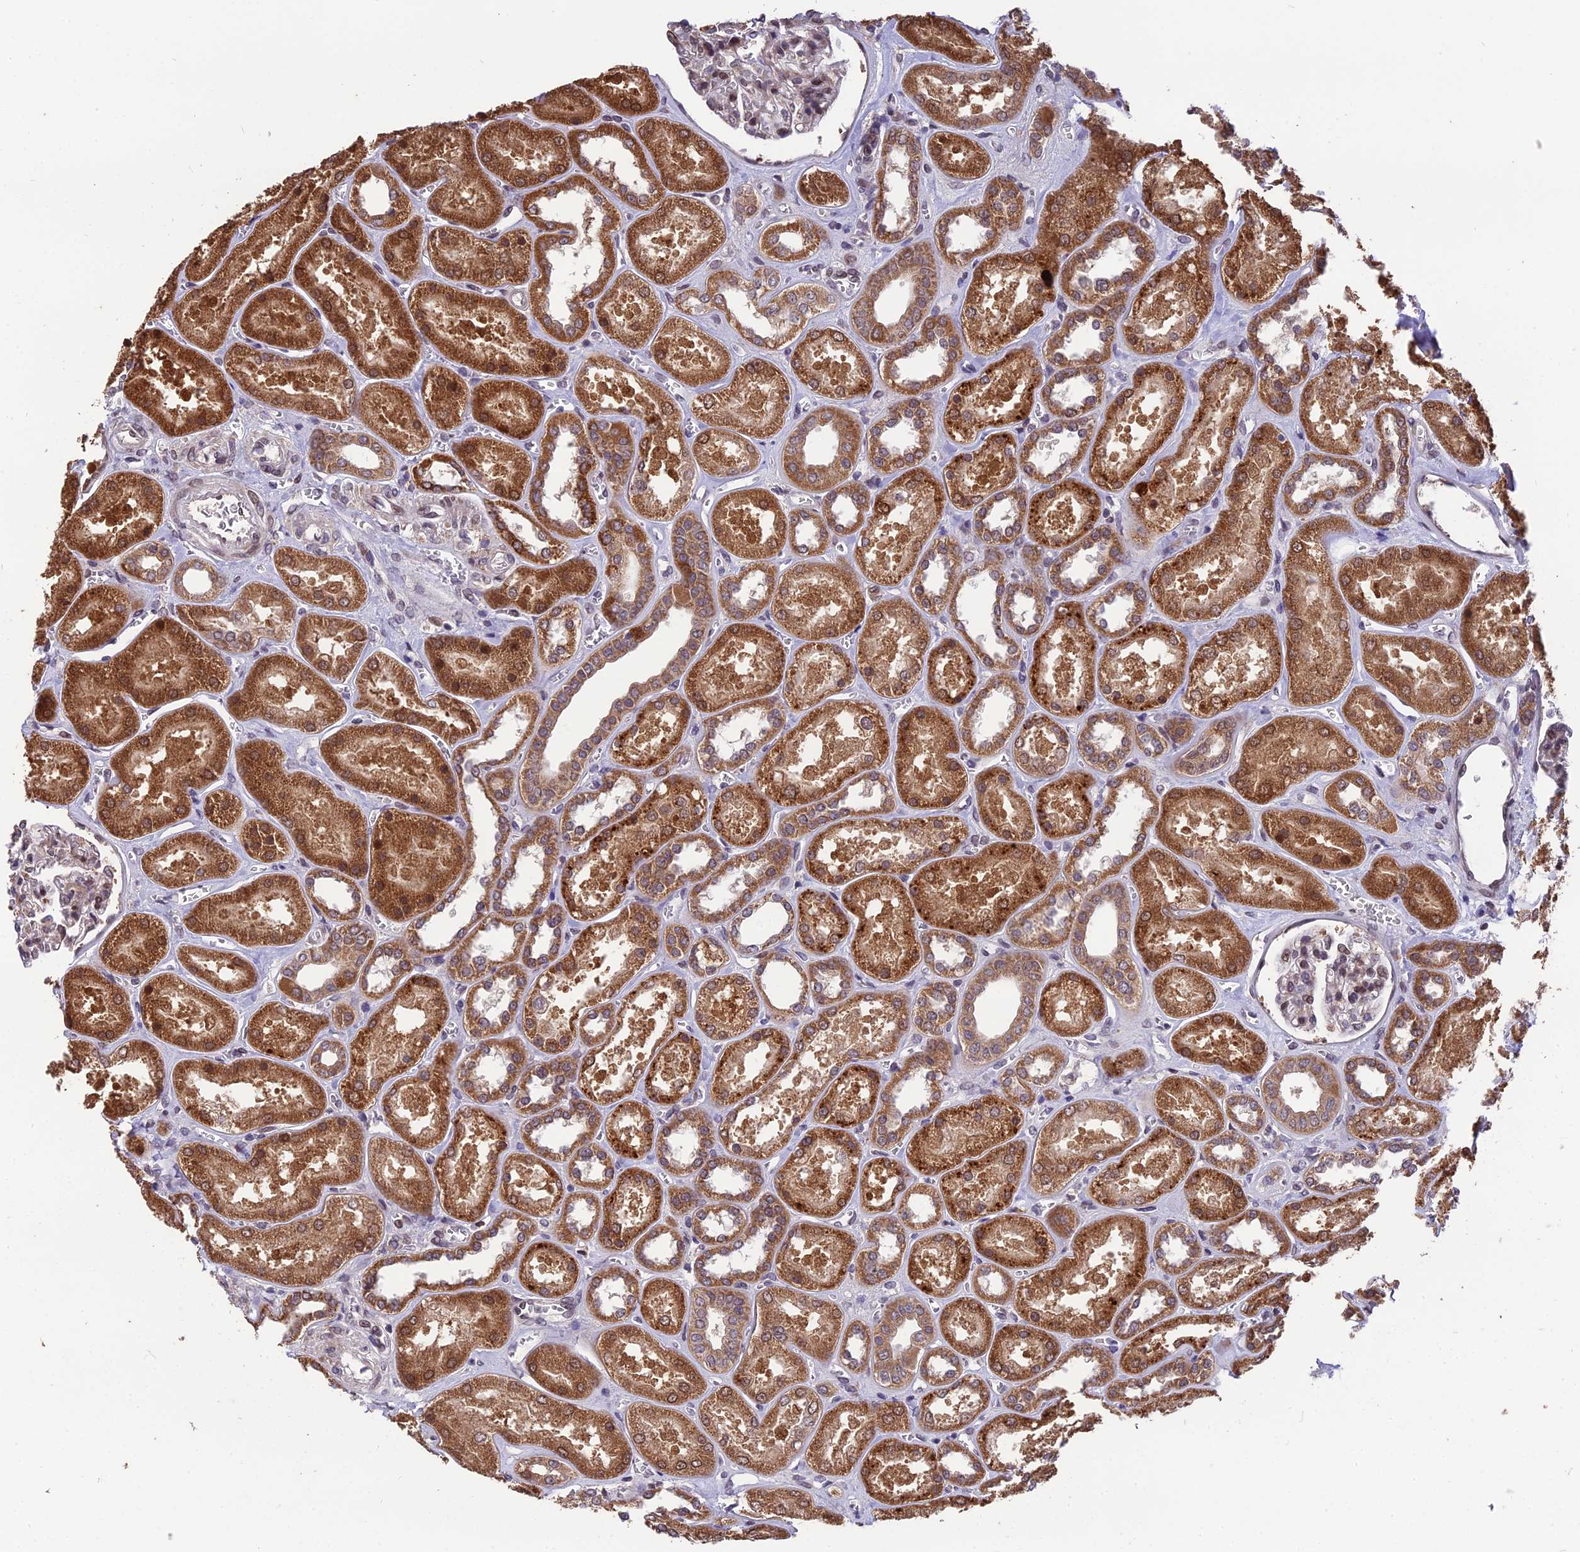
{"staining": {"intensity": "weak", "quantity": "25%-75%", "location": "nuclear"}, "tissue": "kidney", "cell_type": "Cells in glomeruli", "image_type": "normal", "snomed": [{"axis": "morphology", "description": "Normal tissue, NOS"}, {"axis": "morphology", "description": "Adenocarcinoma, NOS"}, {"axis": "topography", "description": "Kidney"}], "caption": "The micrograph exhibits staining of unremarkable kidney, revealing weak nuclear protein positivity (brown color) within cells in glomeruli.", "gene": "CYP2R1", "patient": {"sex": "female", "age": 68}}